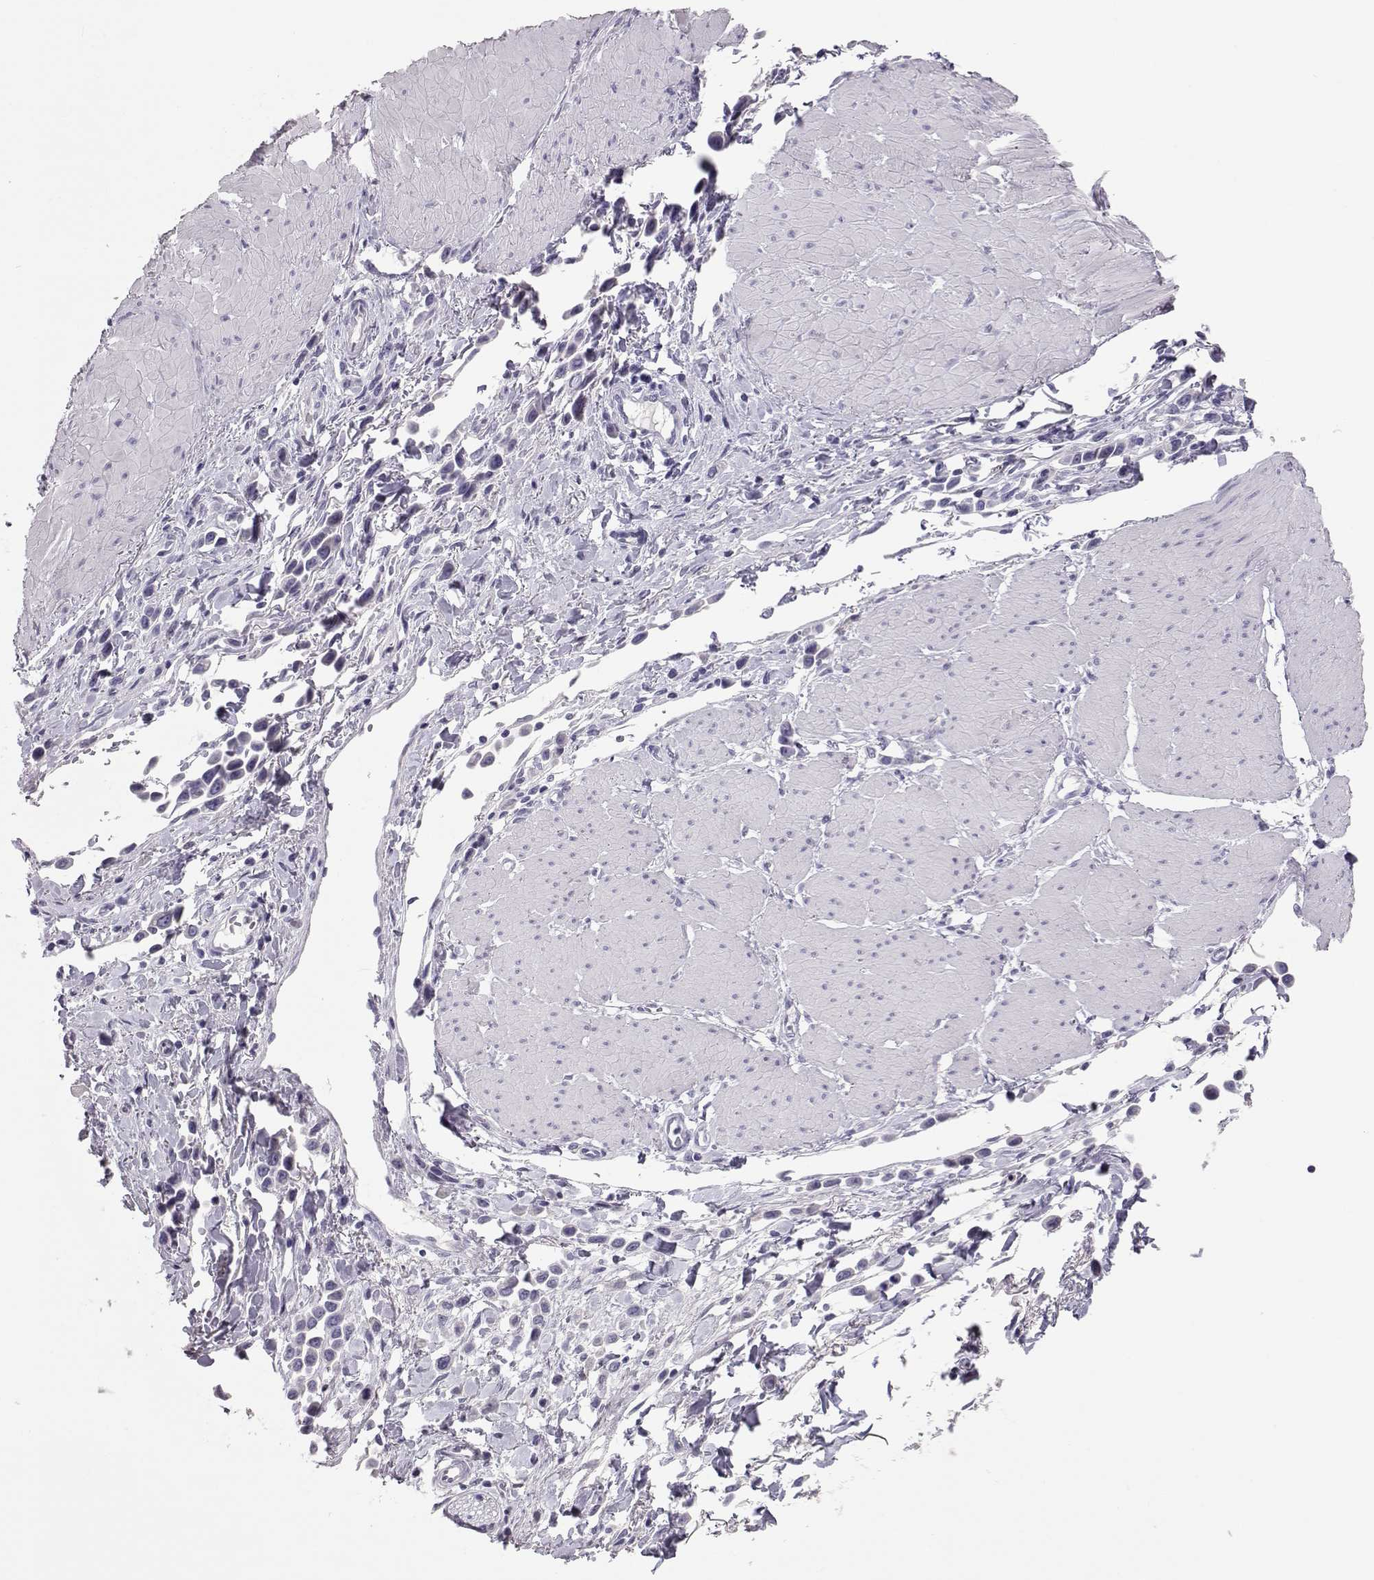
{"staining": {"intensity": "negative", "quantity": "none", "location": "none"}, "tissue": "stomach cancer", "cell_type": "Tumor cells", "image_type": "cancer", "snomed": [{"axis": "morphology", "description": "Adenocarcinoma, NOS"}, {"axis": "topography", "description": "Stomach"}], "caption": "Immunohistochemistry (IHC) photomicrograph of neoplastic tissue: human stomach cancer stained with DAB reveals no significant protein expression in tumor cells.", "gene": "PMCH", "patient": {"sex": "male", "age": 47}}